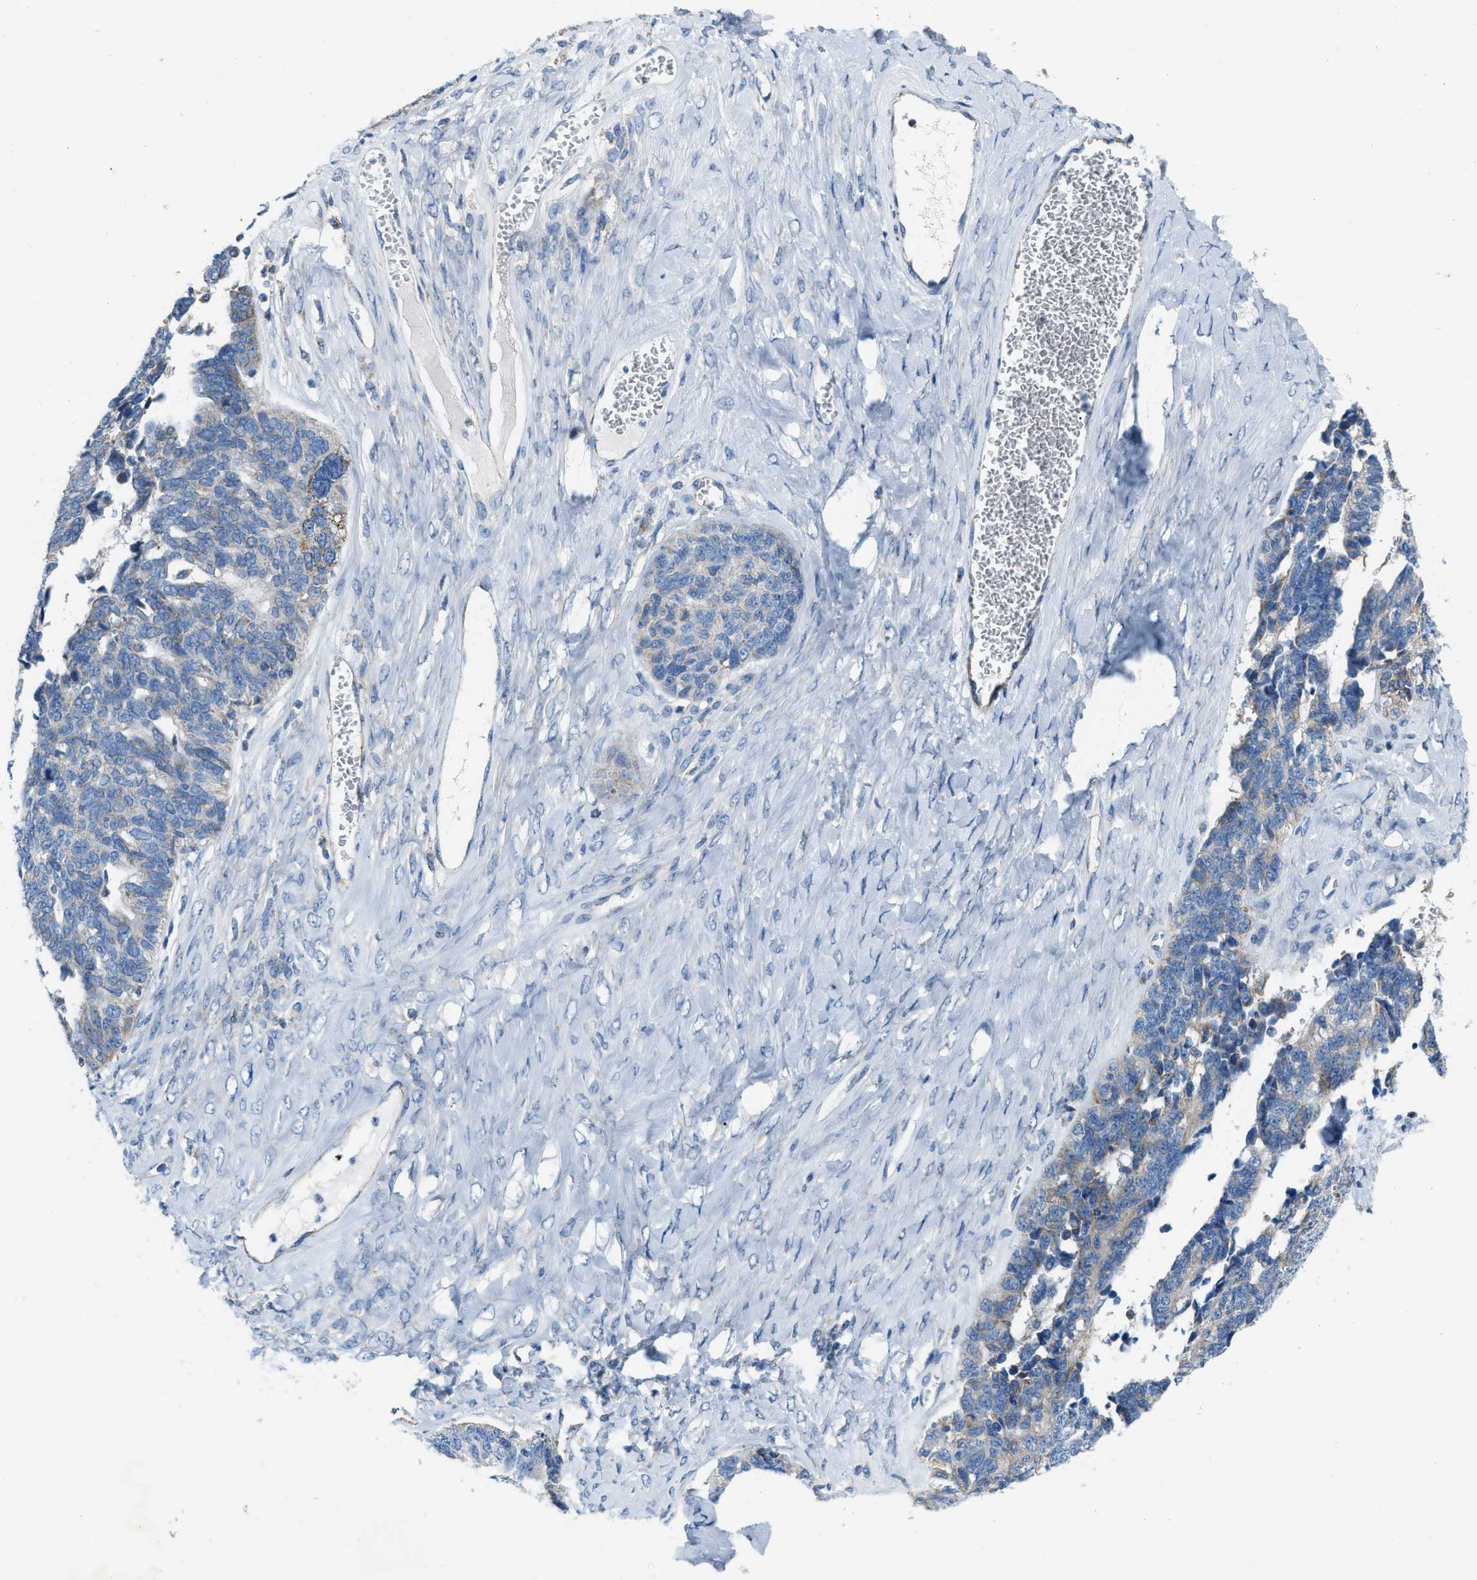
{"staining": {"intensity": "weak", "quantity": "25%-75%", "location": "cytoplasmic/membranous"}, "tissue": "ovarian cancer", "cell_type": "Tumor cells", "image_type": "cancer", "snomed": [{"axis": "morphology", "description": "Cystadenocarcinoma, serous, NOS"}, {"axis": "topography", "description": "Ovary"}], "caption": "This photomicrograph demonstrates immunohistochemistry staining of ovarian cancer (serous cystadenocarcinoma), with low weak cytoplasmic/membranous expression in about 25%-75% of tumor cells.", "gene": "JADE1", "patient": {"sex": "female", "age": 79}}